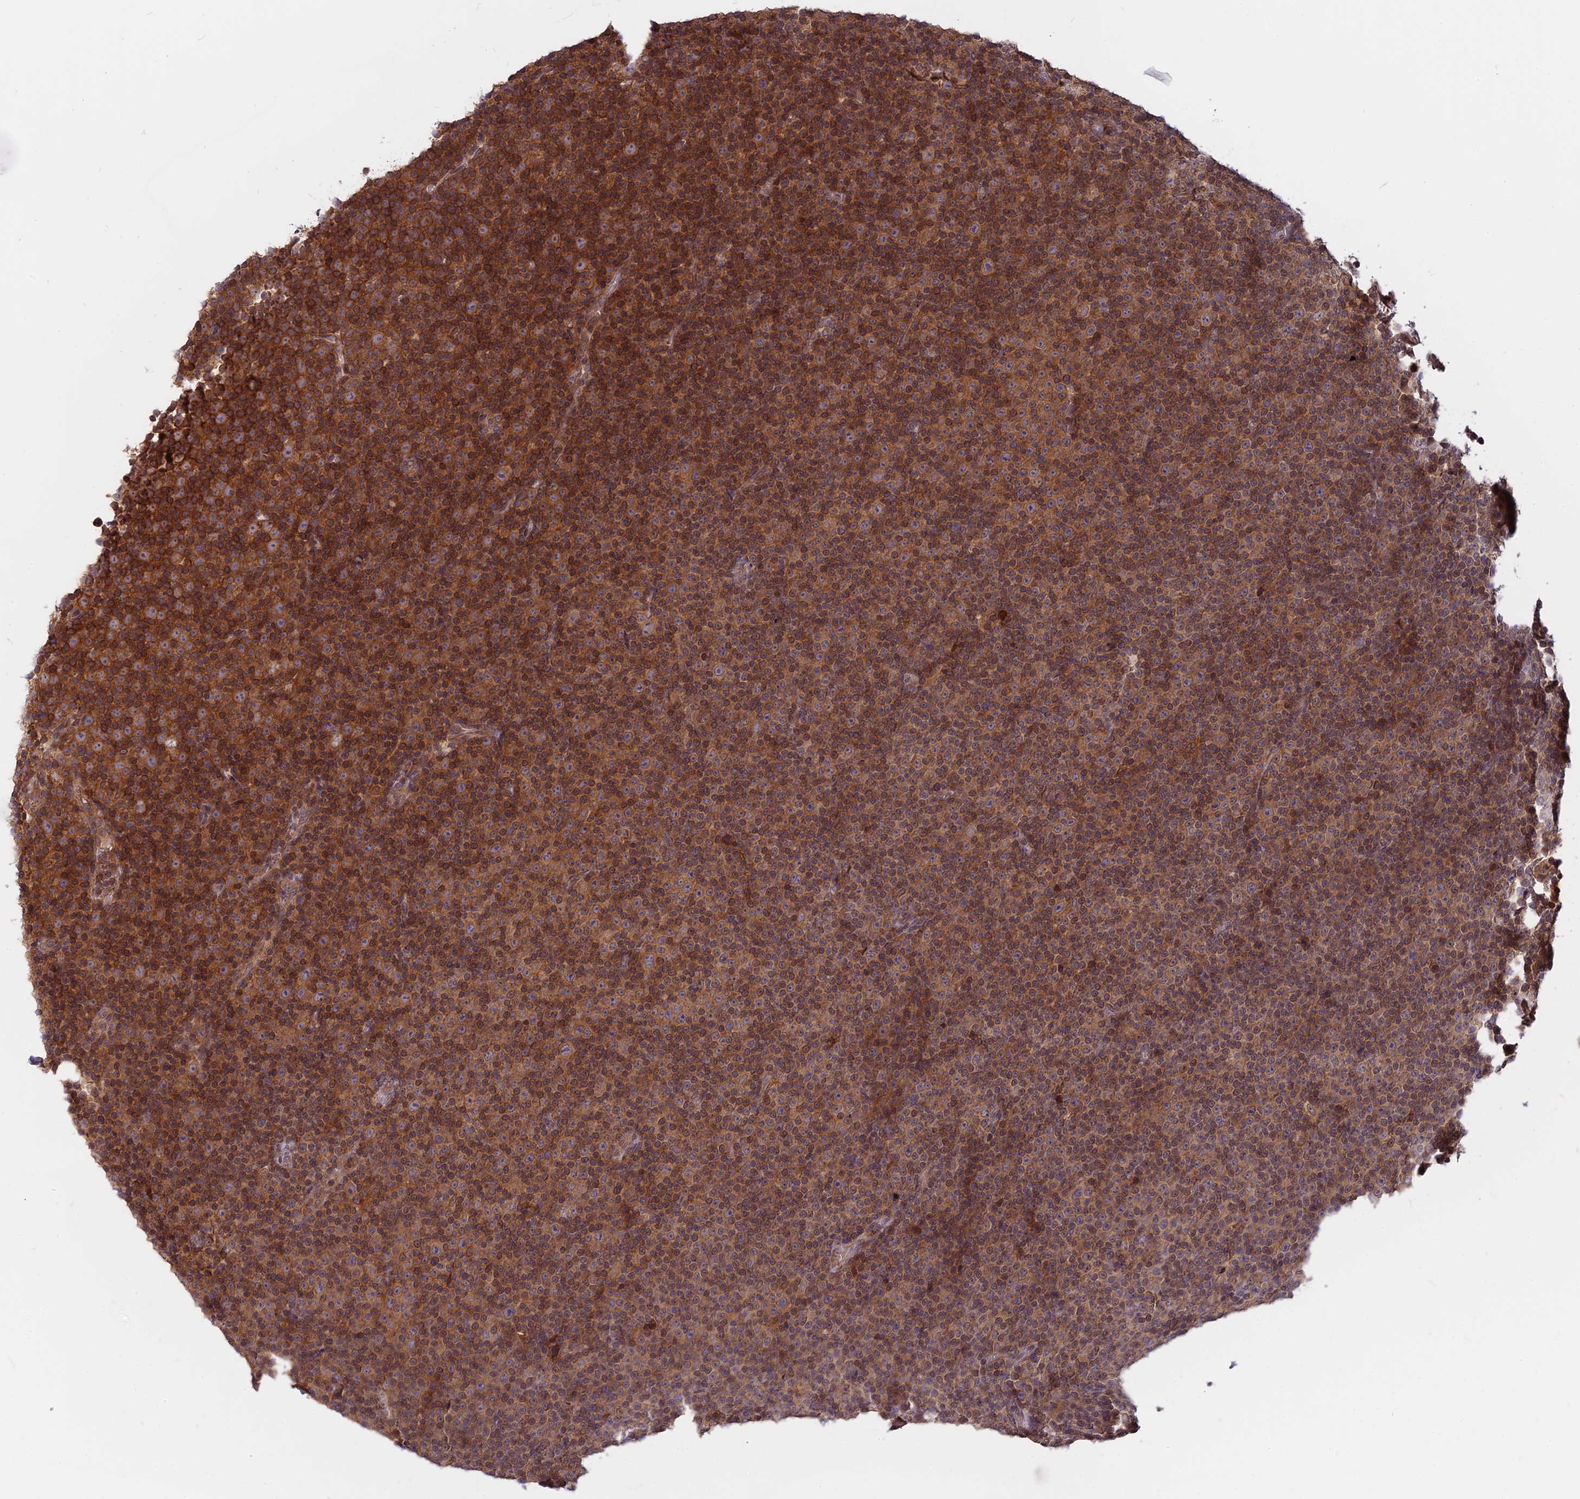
{"staining": {"intensity": "strong", "quantity": ">75%", "location": "cytoplasmic/membranous"}, "tissue": "lymphoma", "cell_type": "Tumor cells", "image_type": "cancer", "snomed": [{"axis": "morphology", "description": "Malignant lymphoma, non-Hodgkin's type, Low grade"}, {"axis": "topography", "description": "Lymph node"}], "caption": "Immunohistochemistry photomicrograph of neoplastic tissue: human lymphoma stained using IHC reveals high levels of strong protein expression localized specifically in the cytoplasmic/membranous of tumor cells, appearing as a cytoplasmic/membranous brown color.", "gene": "IL21R", "patient": {"sex": "female", "age": 67}}